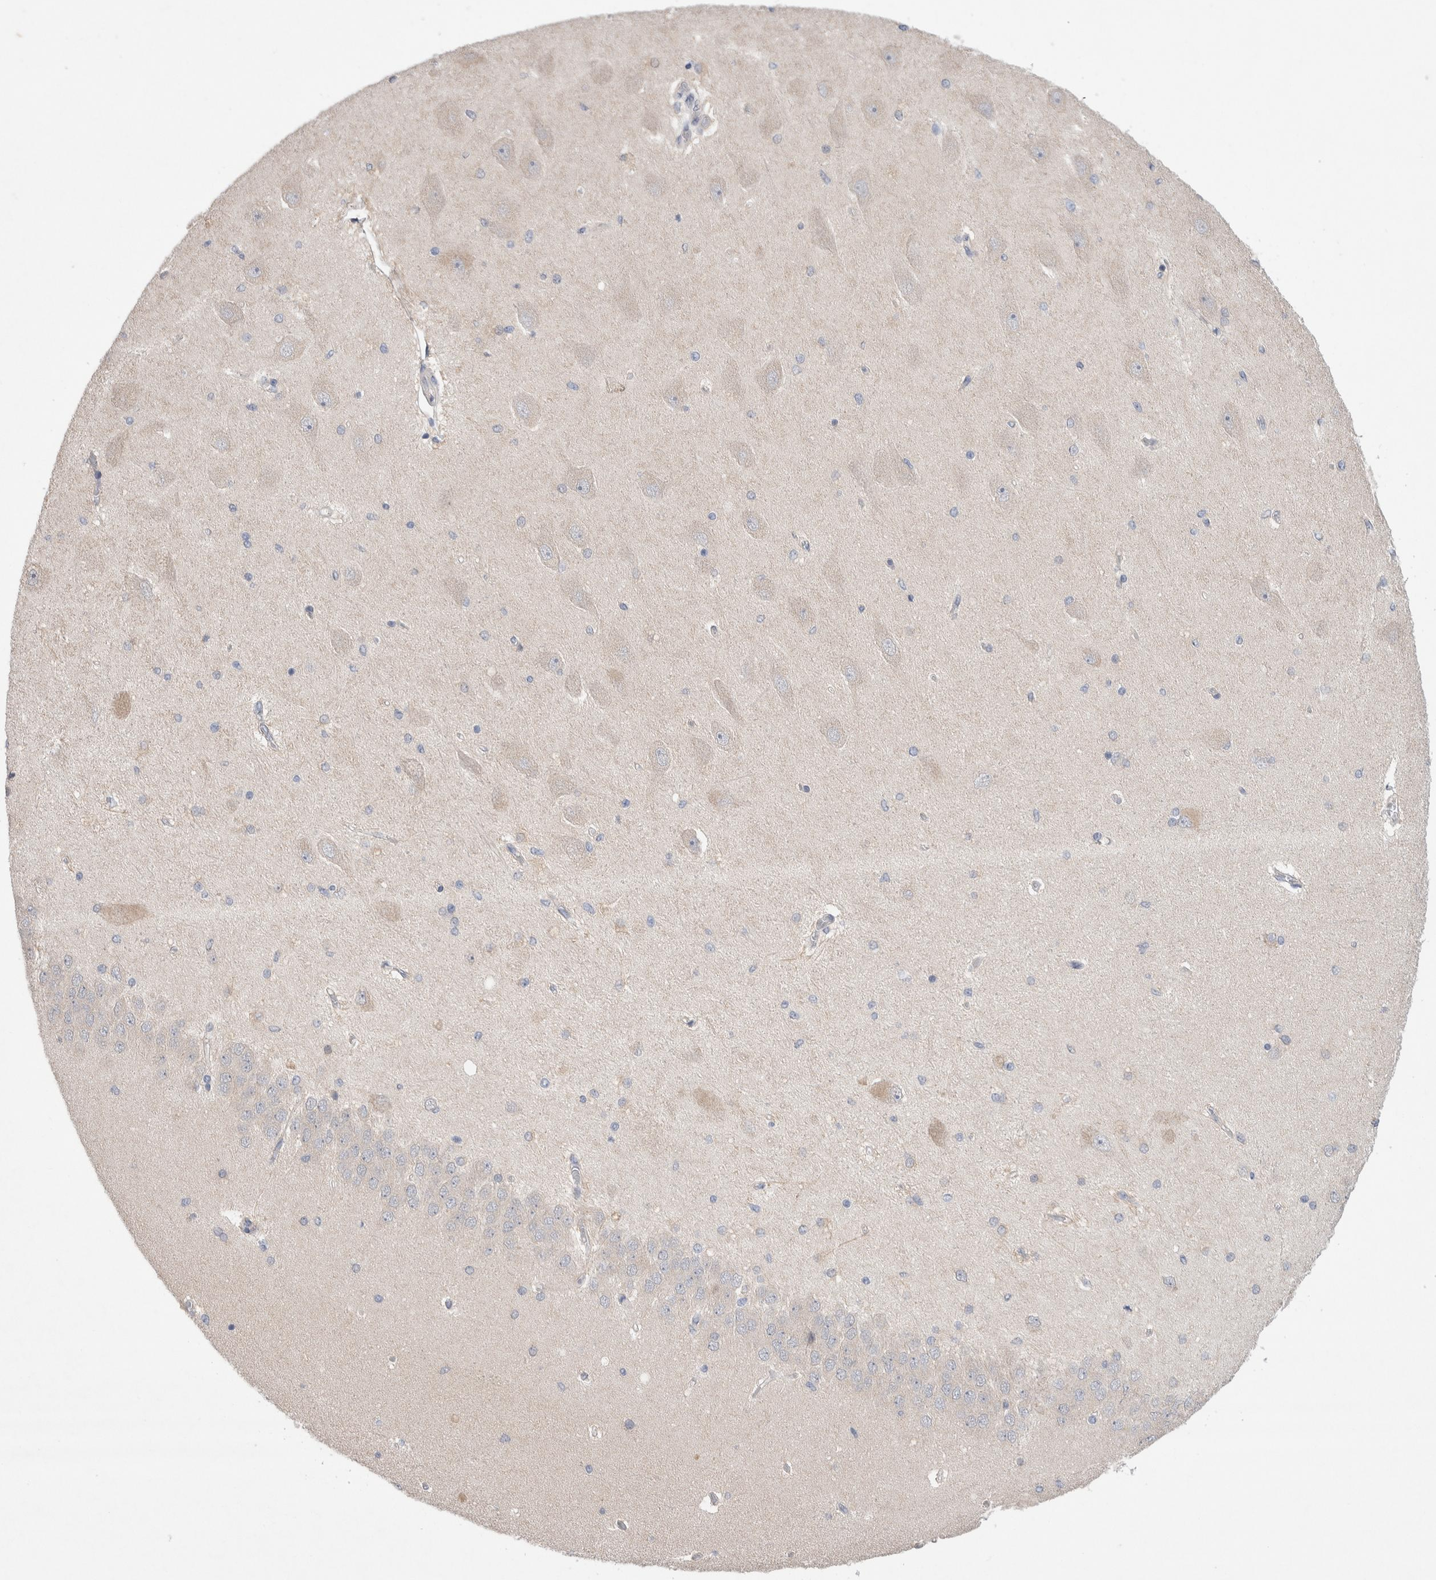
{"staining": {"intensity": "negative", "quantity": "none", "location": "none"}, "tissue": "hippocampus", "cell_type": "Glial cells", "image_type": "normal", "snomed": [{"axis": "morphology", "description": "Normal tissue, NOS"}, {"axis": "topography", "description": "Hippocampus"}], "caption": "This is a micrograph of immunohistochemistry (IHC) staining of normal hippocampus, which shows no positivity in glial cells.", "gene": "IFT74", "patient": {"sex": "female", "age": 54}}